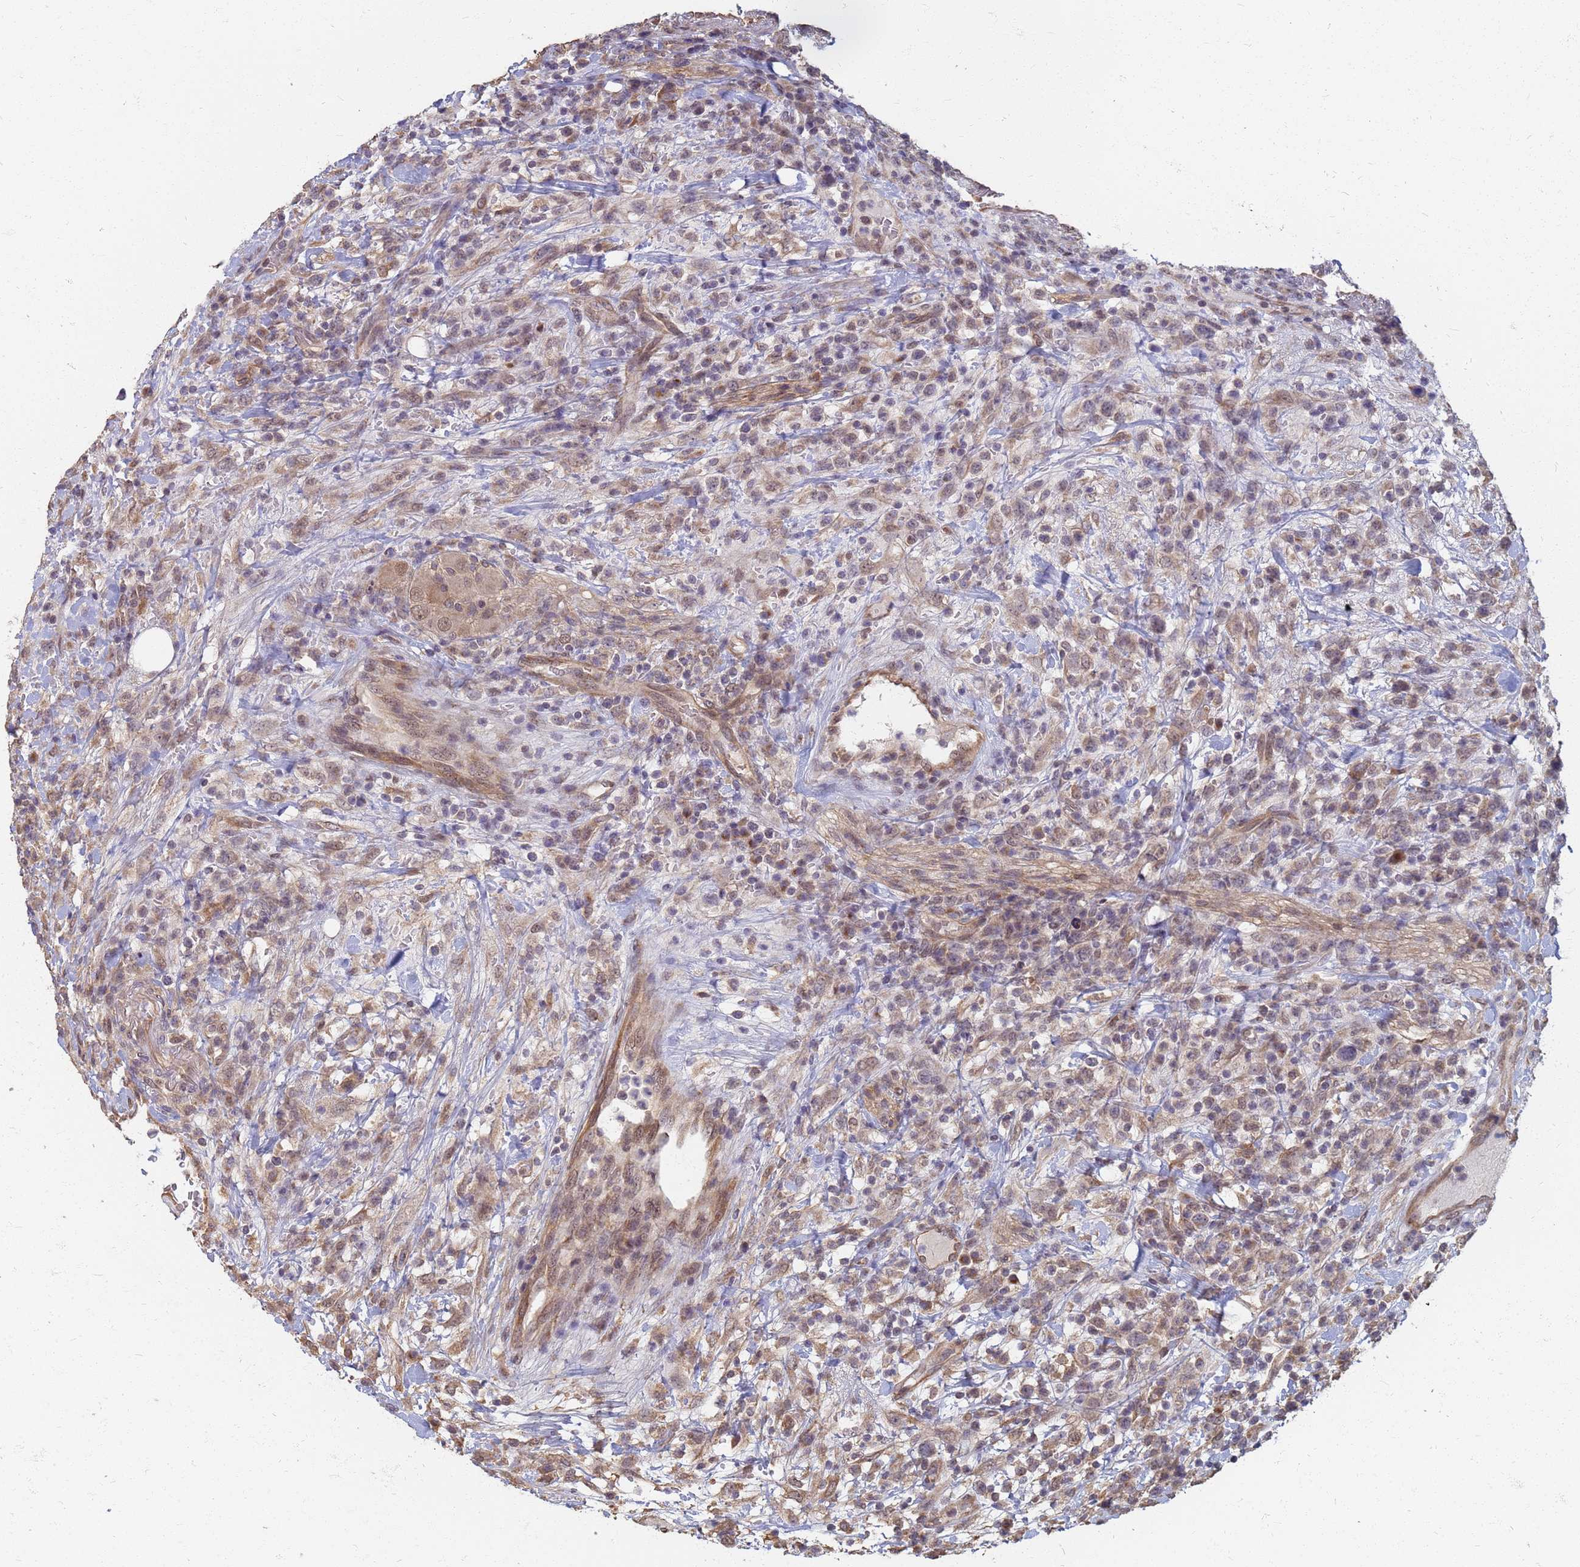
{"staining": {"intensity": "weak", "quantity": "25%-75%", "location": "cytoplasmic/membranous,nuclear"}, "tissue": "lymphoma", "cell_type": "Tumor cells", "image_type": "cancer", "snomed": [{"axis": "morphology", "description": "Malignant lymphoma, non-Hodgkin's type, High grade"}, {"axis": "topography", "description": "Colon"}], "caption": "Immunohistochemical staining of human malignant lymphoma, non-Hodgkin's type (high-grade) shows weak cytoplasmic/membranous and nuclear protein staining in approximately 25%-75% of tumor cells.", "gene": "ITGB4", "patient": {"sex": "female", "age": 53}}